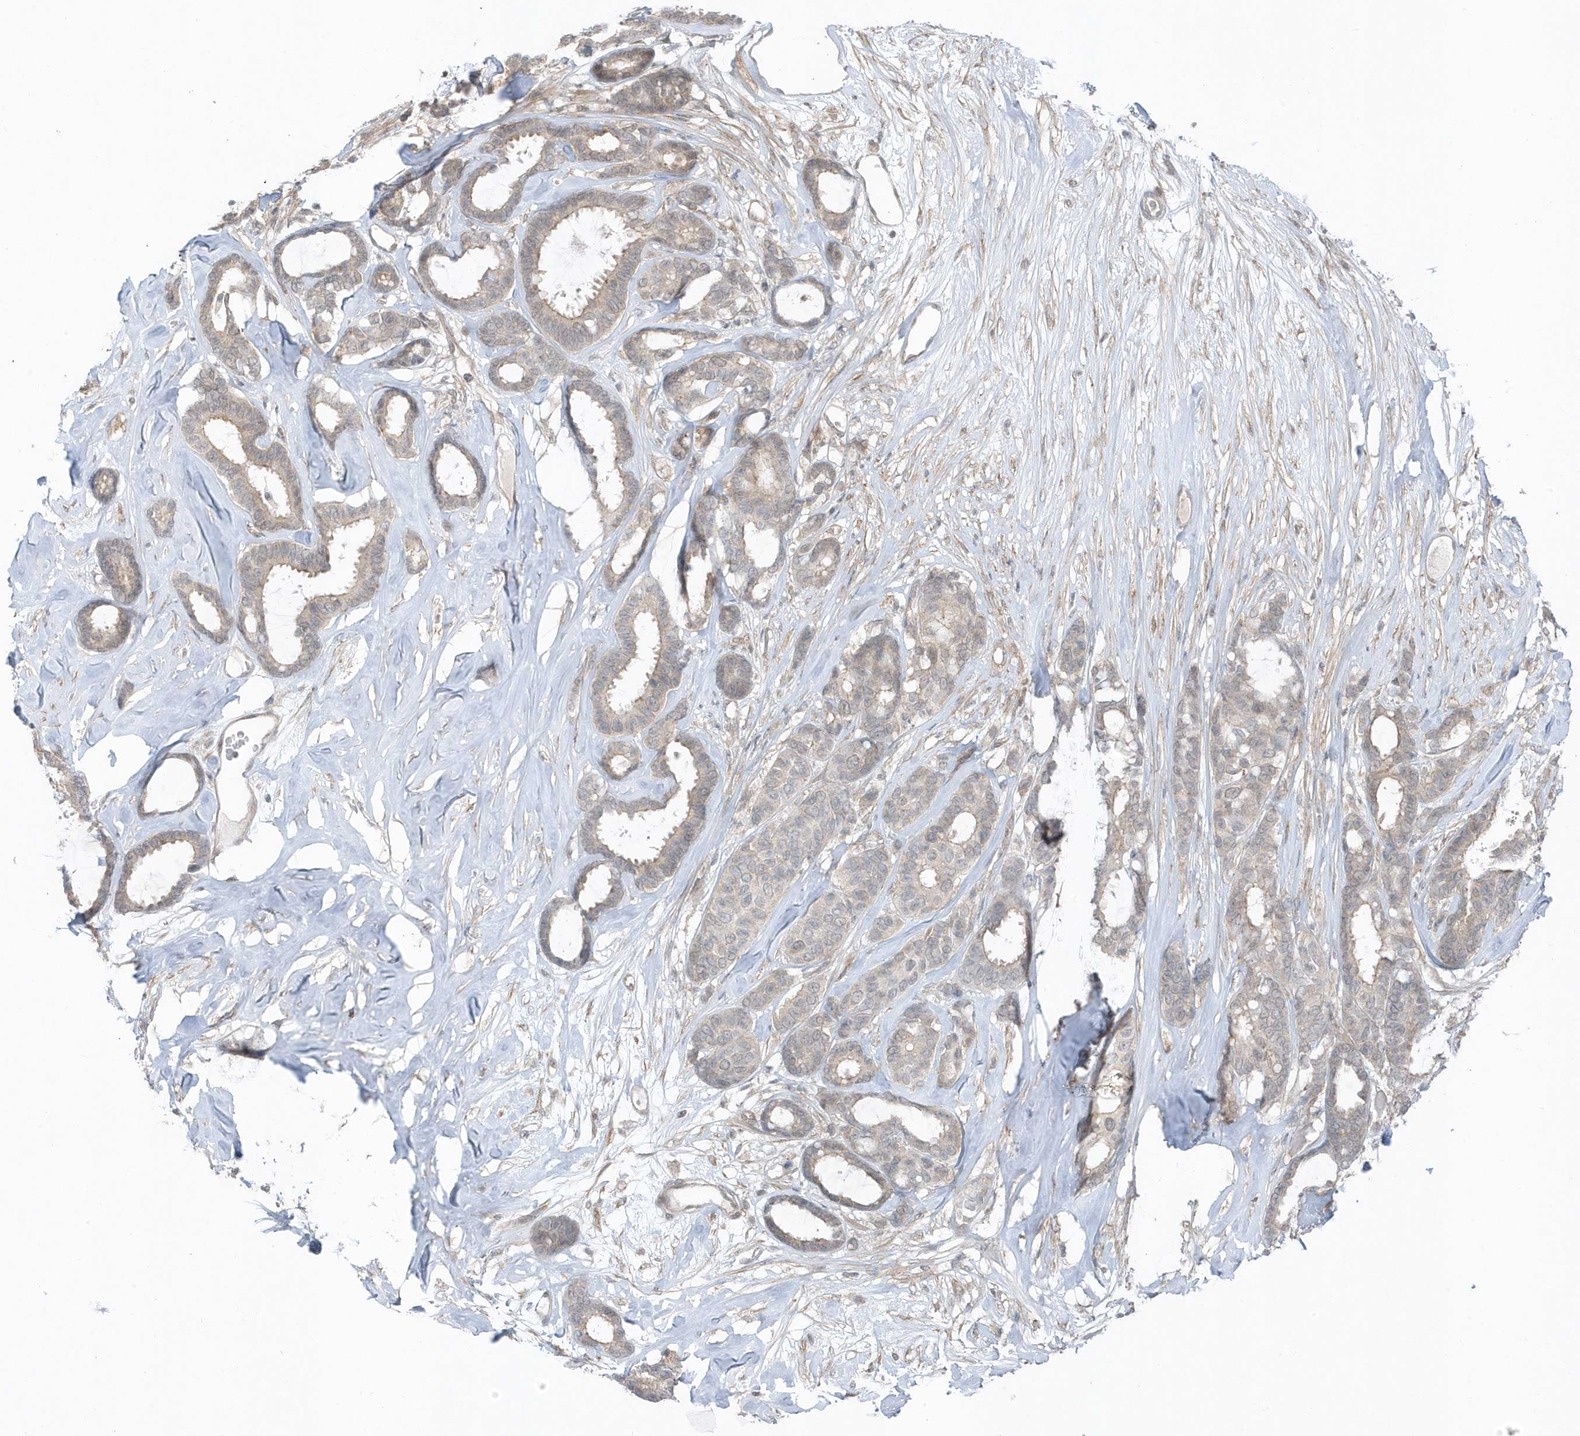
{"staining": {"intensity": "weak", "quantity": ">75%", "location": "cytoplasmic/membranous"}, "tissue": "breast cancer", "cell_type": "Tumor cells", "image_type": "cancer", "snomed": [{"axis": "morphology", "description": "Duct carcinoma"}, {"axis": "topography", "description": "Breast"}], "caption": "A high-resolution image shows IHC staining of breast invasive ductal carcinoma, which demonstrates weak cytoplasmic/membranous expression in approximately >75% of tumor cells. The protein is shown in brown color, while the nuclei are stained blue.", "gene": "PARD3B", "patient": {"sex": "female", "age": 87}}